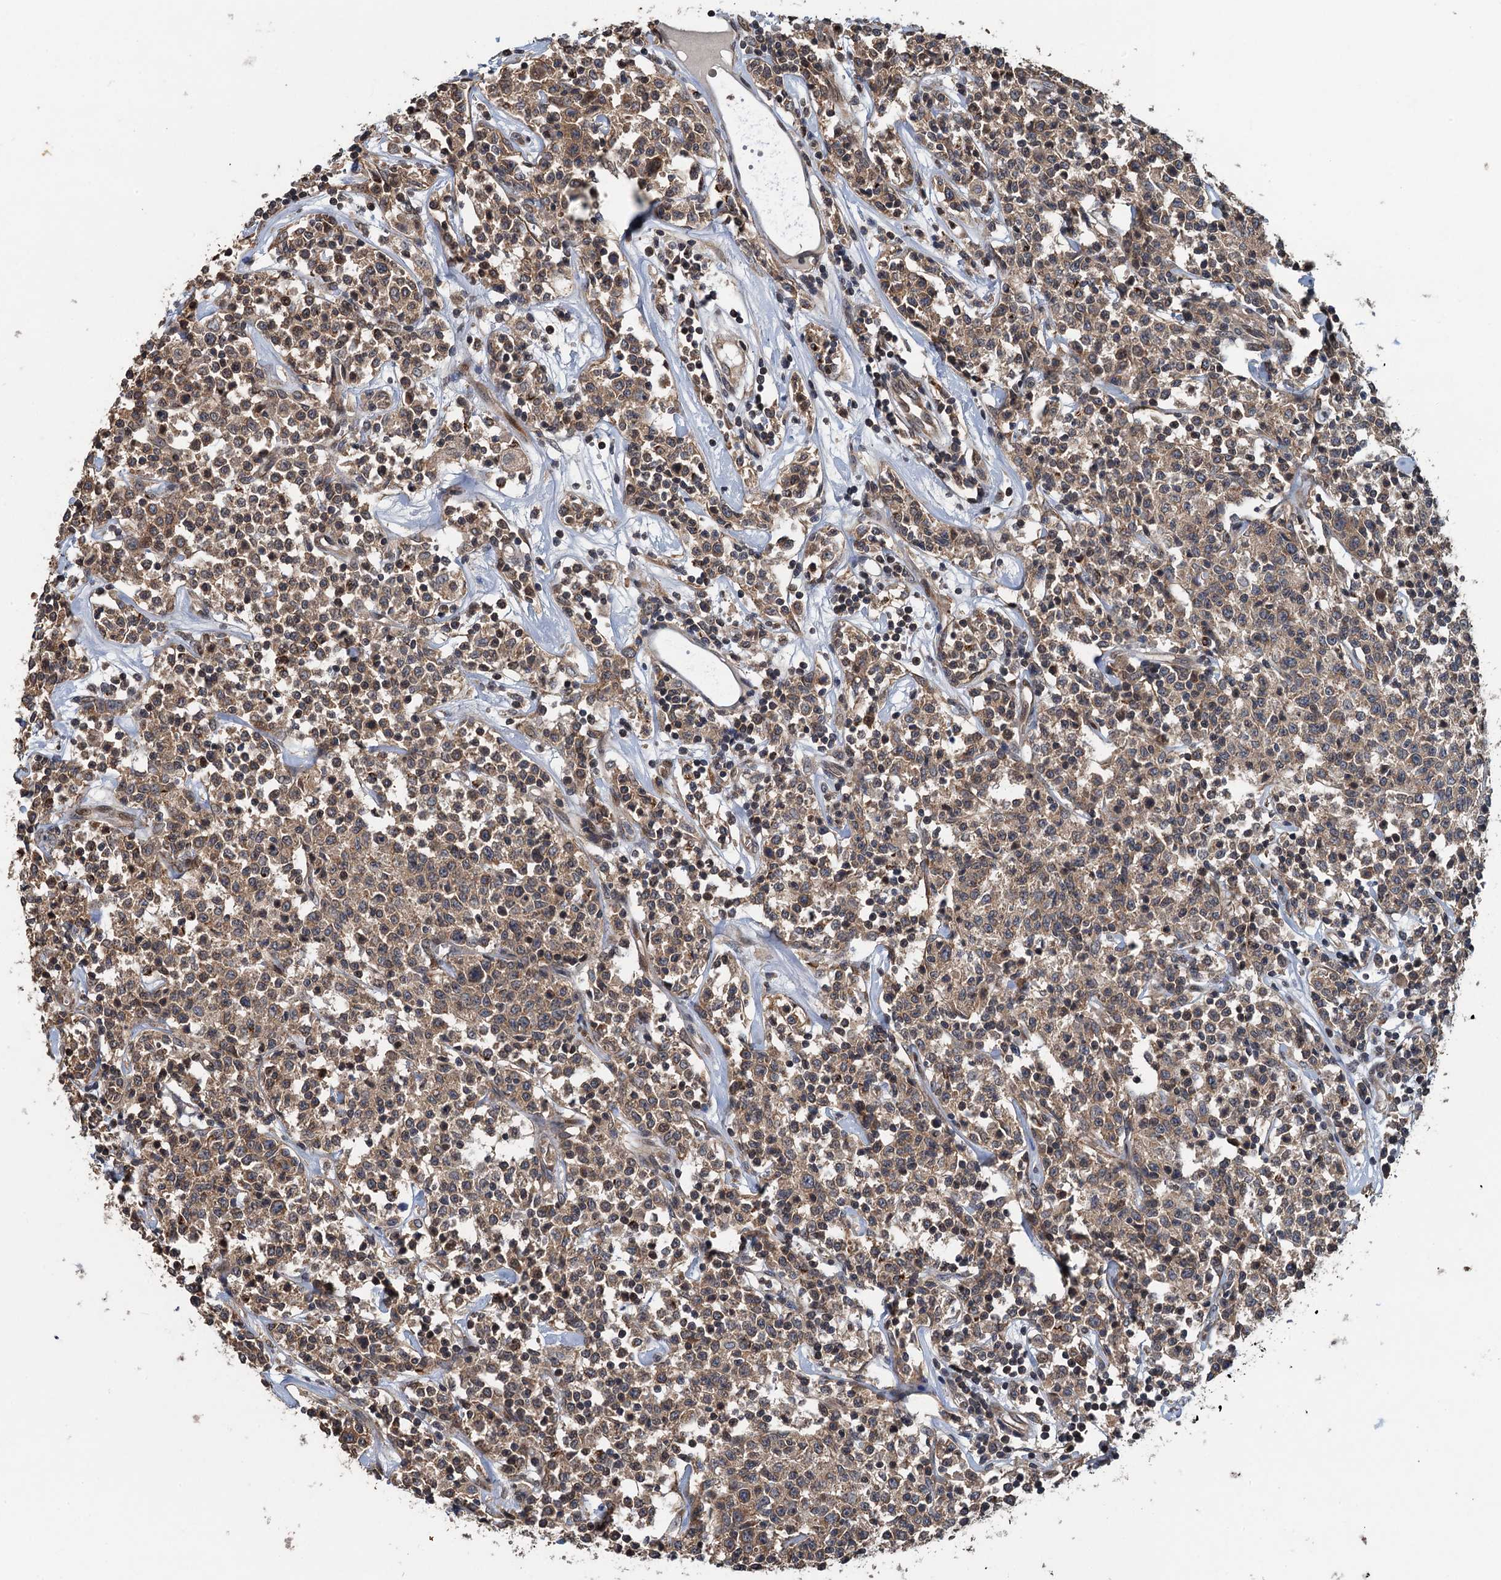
{"staining": {"intensity": "weak", "quantity": ">75%", "location": "cytoplasmic/membranous"}, "tissue": "lymphoma", "cell_type": "Tumor cells", "image_type": "cancer", "snomed": [{"axis": "morphology", "description": "Malignant lymphoma, non-Hodgkin's type, Low grade"}, {"axis": "topography", "description": "Small intestine"}], "caption": "Protein expression analysis of human low-grade malignant lymphoma, non-Hodgkin's type reveals weak cytoplasmic/membranous positivity in about >75% of tumor cells. (DAB (3,3'-diaminobenzidine) IHC with brightfield microscopy, high magnification).", "gene": "SNX32", "patient": {"sex": "female", "age": 59}}